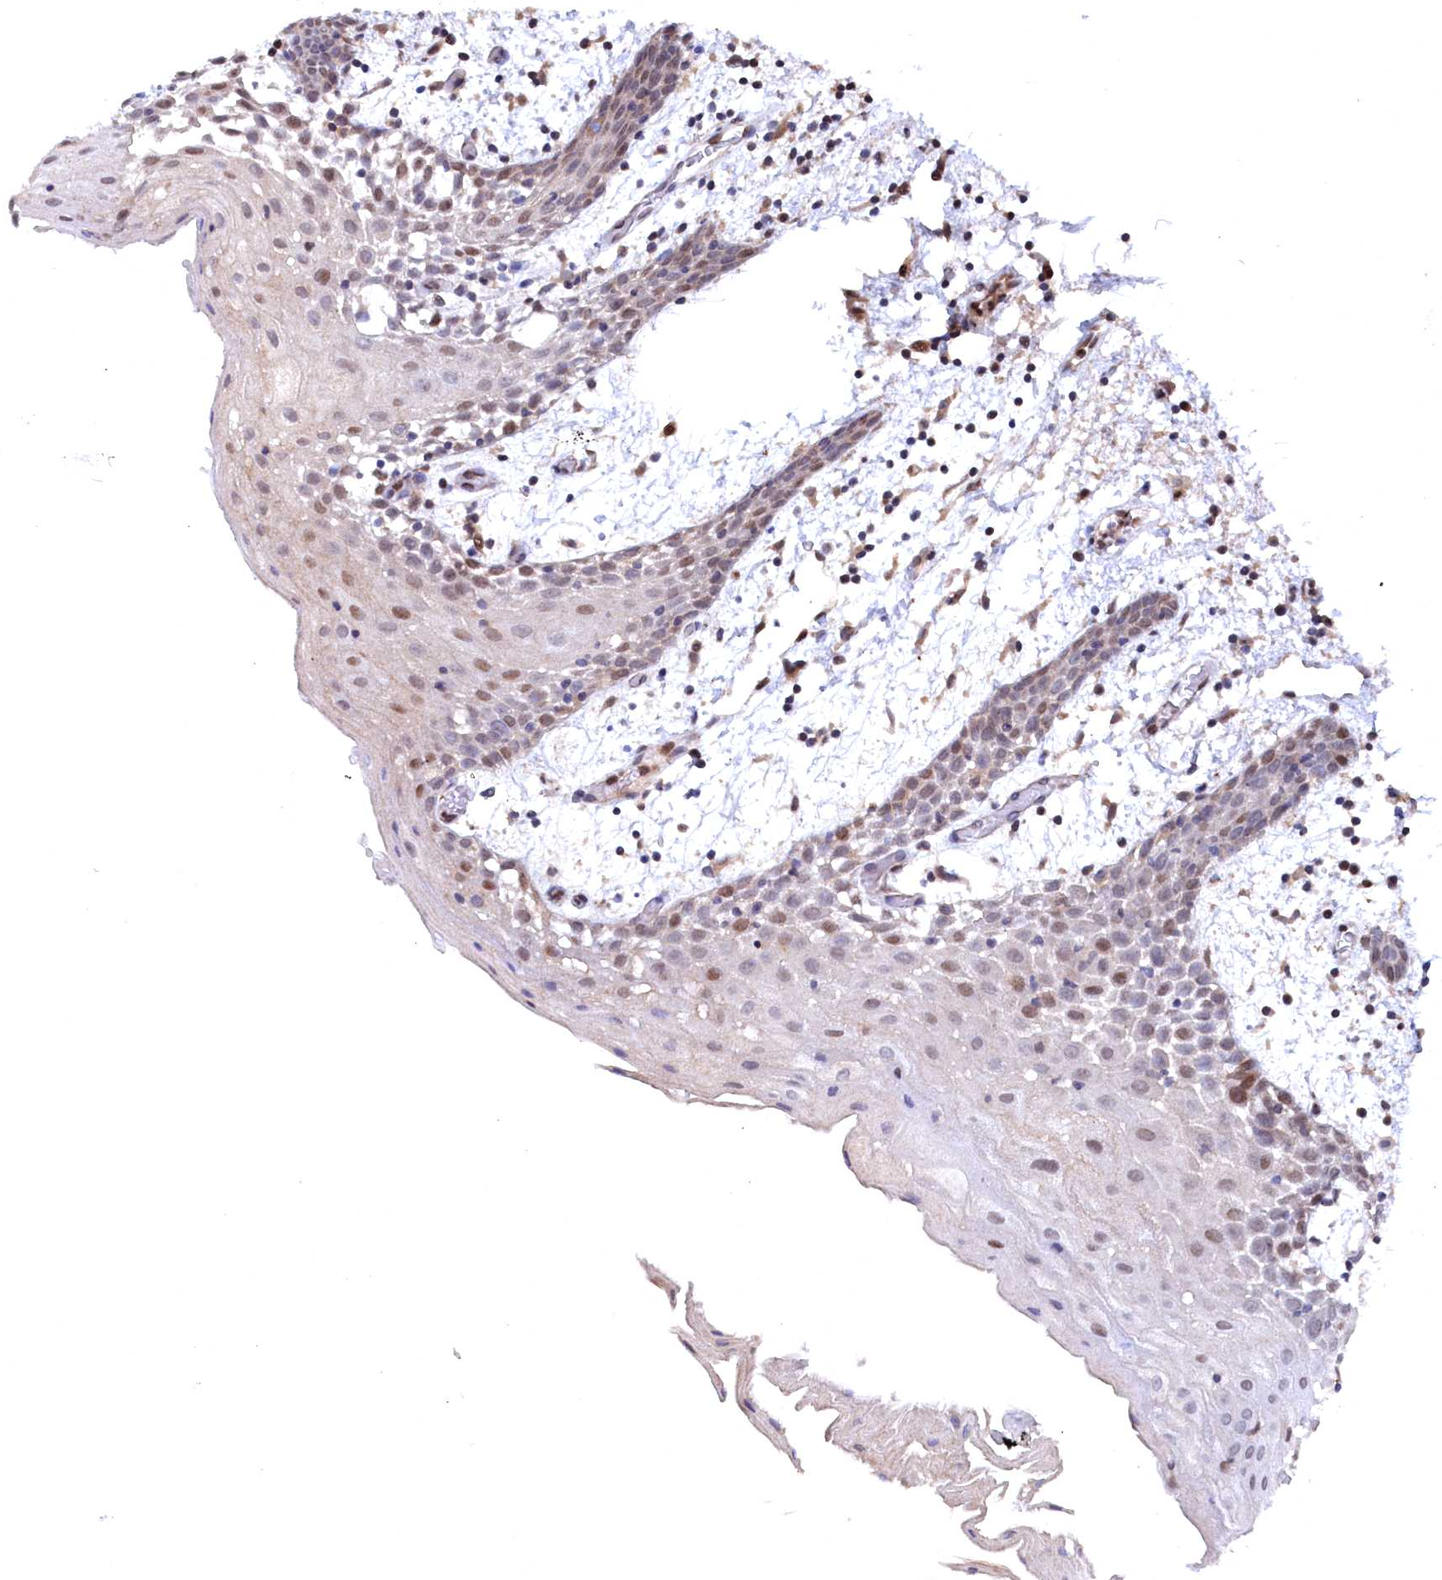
{"staining": {"intensity": "moderate", "quantity": "<25%", "location": "nuclear"}, "tissue": "oral mucosa", "cell_type": "Squamous epithelial cells", "image_type": "normal", "snomed": [{"axis": "morphology", "description": "Normal tissue, NOS"}, {"axis": "topography", "description": "Skeletal muscle"}, {"axis": "topography", "description": "Oral tissue"}, {"axis": "topography", "description": "Salivary gland"}, {"axis": "topography", "description": "Peripheral nerve tissue"}], "caption": "About <25% of squamous epithelial cells in unremarkable oral mucosa display moderate nuclear protein positivity as visualized by brown immunohistochemical staining.", "gene": "TMC5", "patient": {"sex": "male", "age": 54}}